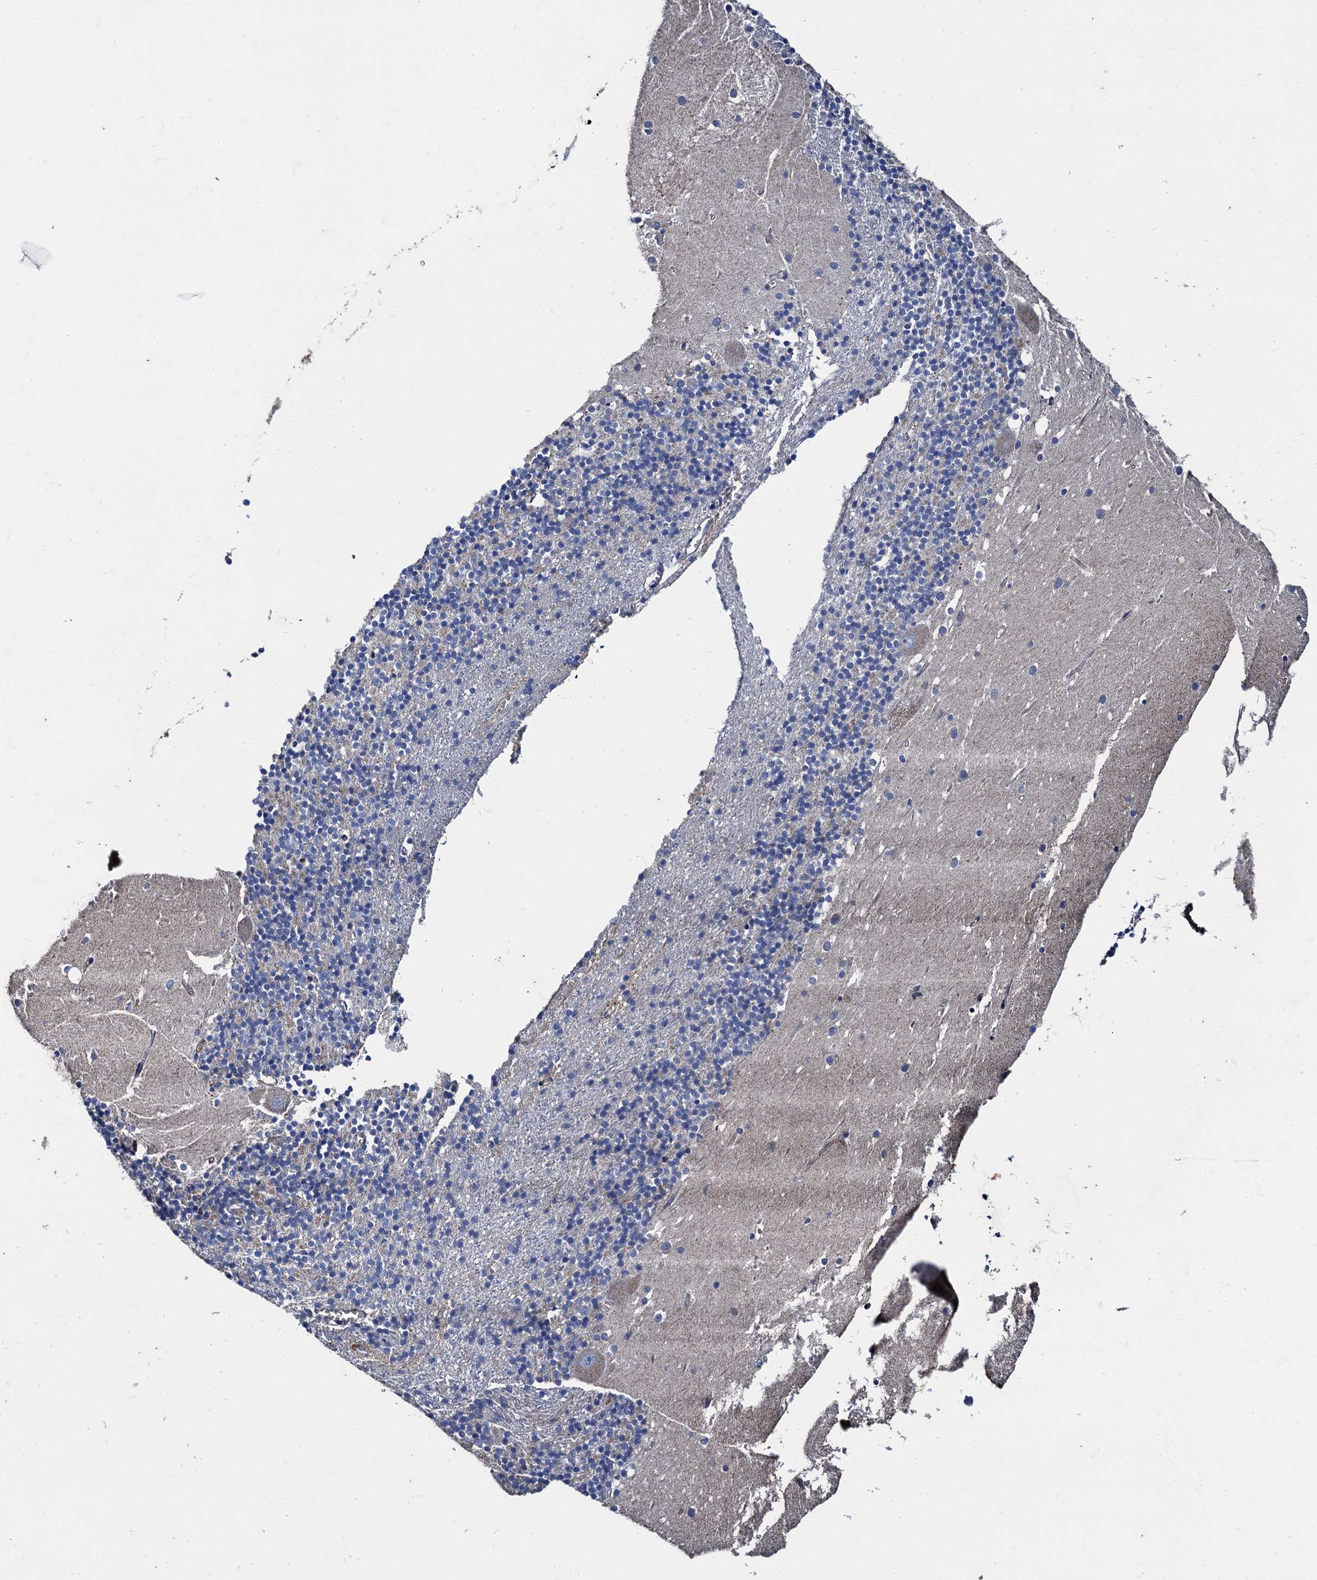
{"staining": {"intensity": "negative", "quantity": "none", "location": "none"}, "tissue": "cerebellum", "cell_type": "Cells in granular layer", "image_type": "normal", "snomed": [{"axis": "morphology", "description": "Normal tissue, NOS"}, {"axis": "topography", "description": "Cerebellum"}], "caption": "Immunohistochemistry histopathology image of benign cerebellum: cerebellum stained with DAB (3,3'-diaminobenzidine) displays no significant protein expression in cells in granular layer. (DAB immunohistochemistry visualized using brightfield microscopy, high magnification).", "gene": "NGRN", "patient": {"sex": "male", "age": 54}}